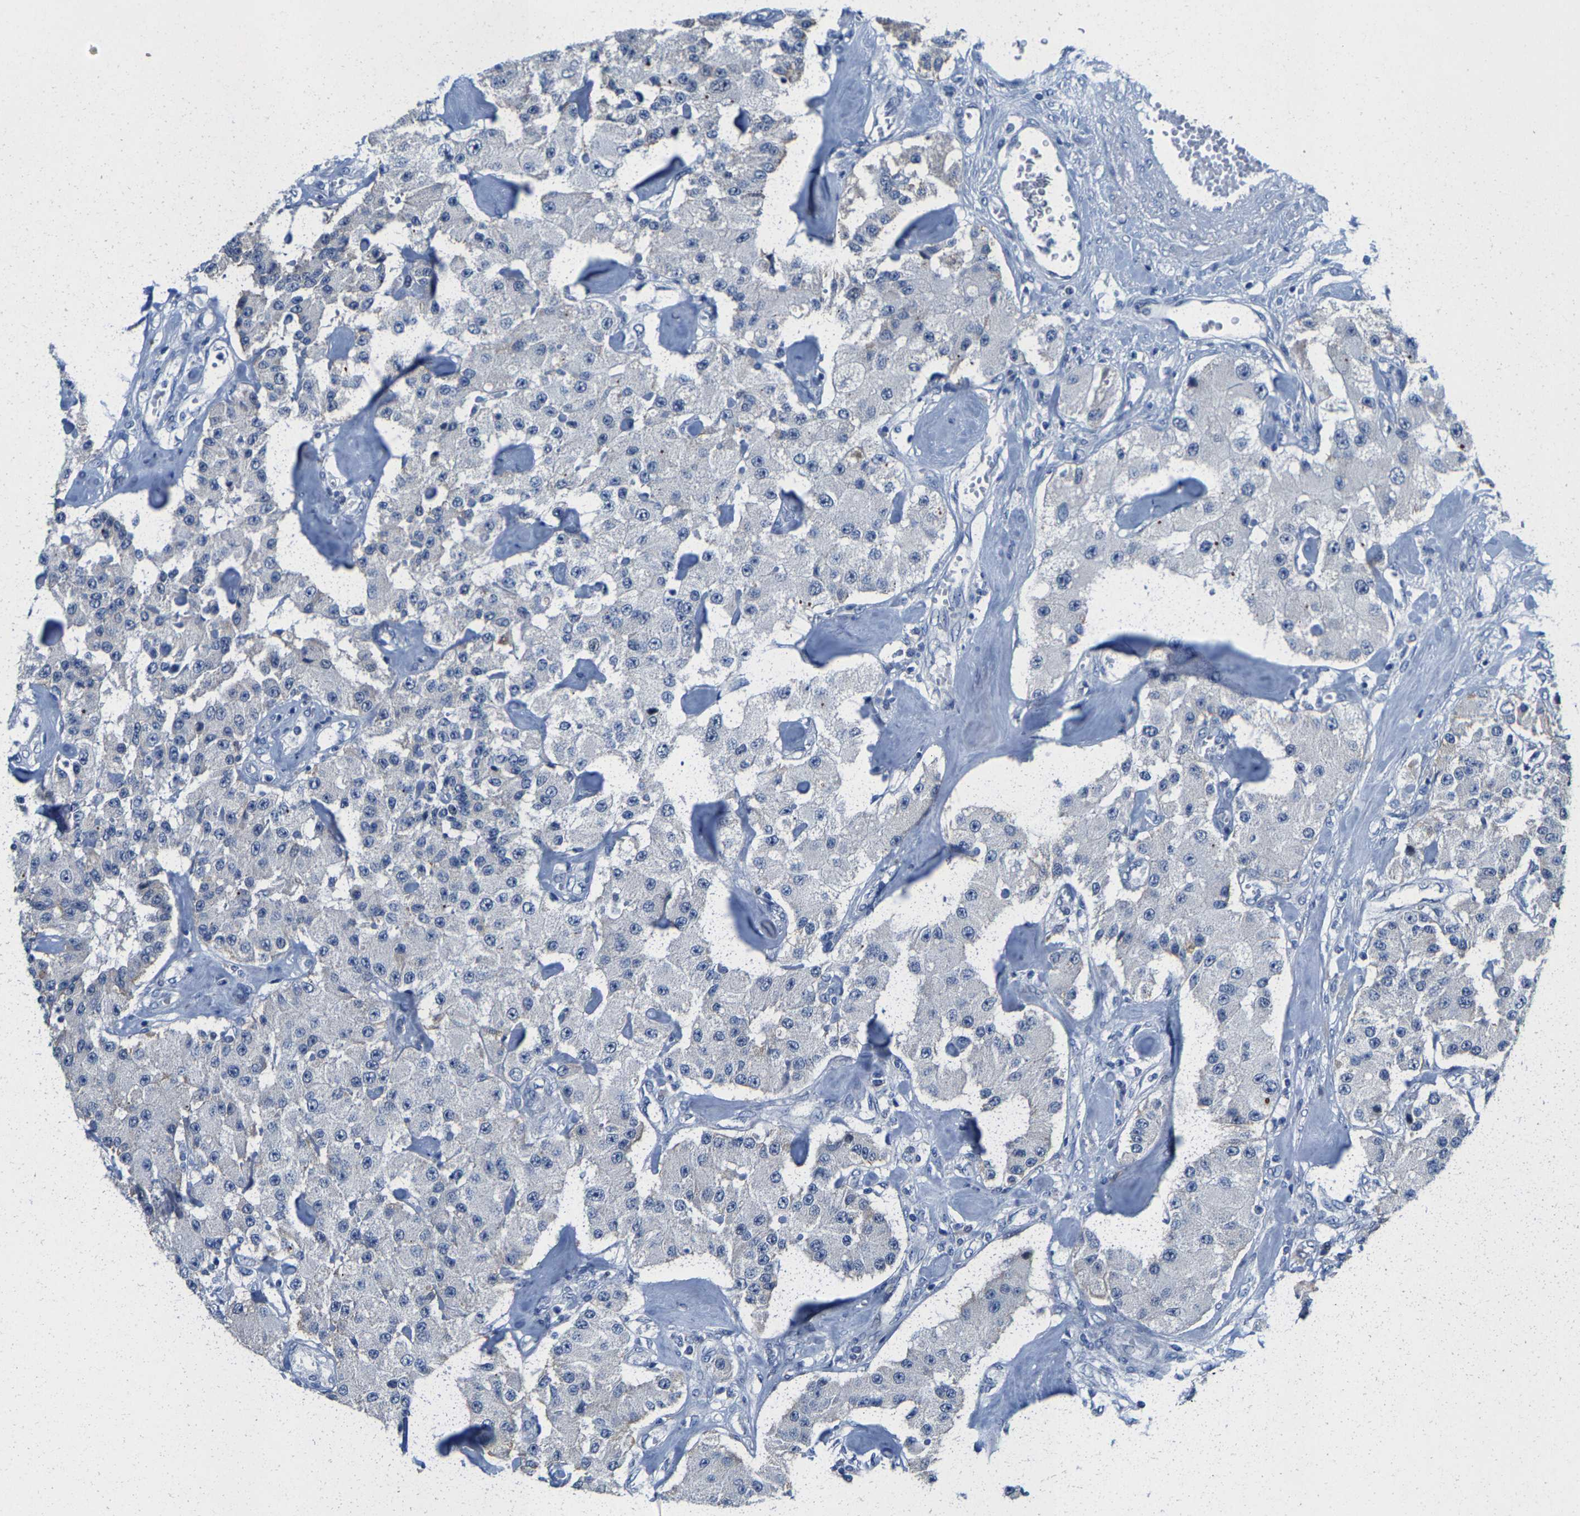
{"staining": {"intensity": "negative", "quantity": "none", "location": "none"}, "tissue": "carcinoid", "cell_type": "Tumor cells", "image_type": "cancer", "snomed": [{"axis": "morphology", "description": "Carcinoid, malignant, NOS"}, {"axis": "topography", "description": "Pancreas"}], "caption": "Protein analysis of carcinoid (malignant) displays no significant expression in tumor cells.", "gene": "KLHL1", "patient": {"sex": "male", "age": 41}}